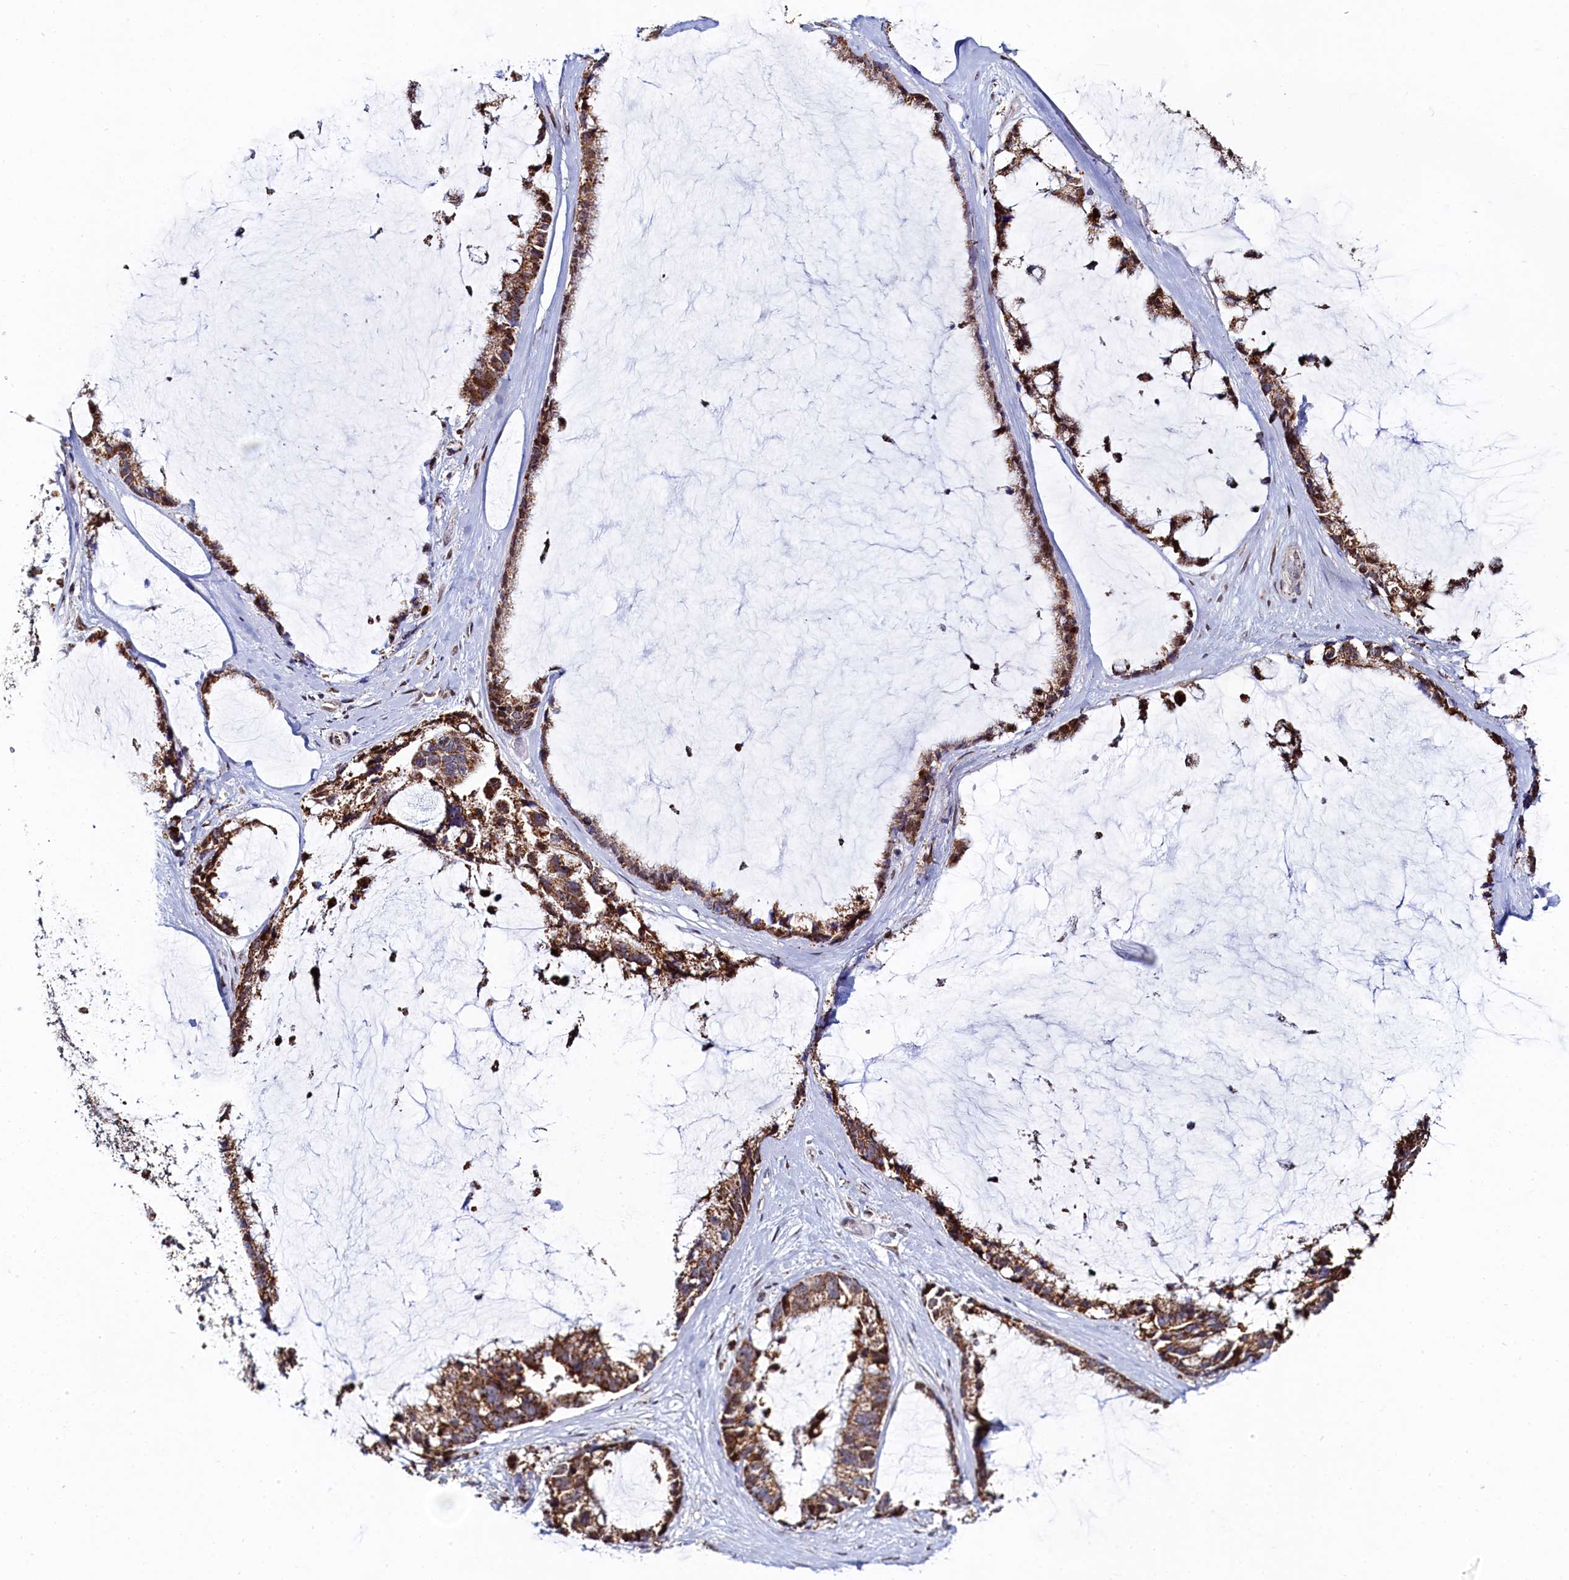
{"staining": {"intensity": "moderate", "quantity": ">75%", "location": "cytoplasmic/membranous"}, "tissue": "ovarian cancer", "cell_type": "Tumor cells", "image_type": "cancer", "snomed": [{"axis": "morphology", "description": "Cystadenocarcinoma, mucinous, NOS"}, {"axis": "topography", "description": "Ovary"}], "caption": "Ovarian cancer (mucinous cystadenocarcinoma) was stained to show a protein in brown. There is medium levels of moderate cytoplasmic/membranous staining in about >75% of tumor cells. The staining was performed using DAB, with brown indicating positive protein expression. Nuclei are stained blue with hematoxylin.", "gene": "HDGFL3", "patient": {"sex": "female", "age": 39}}